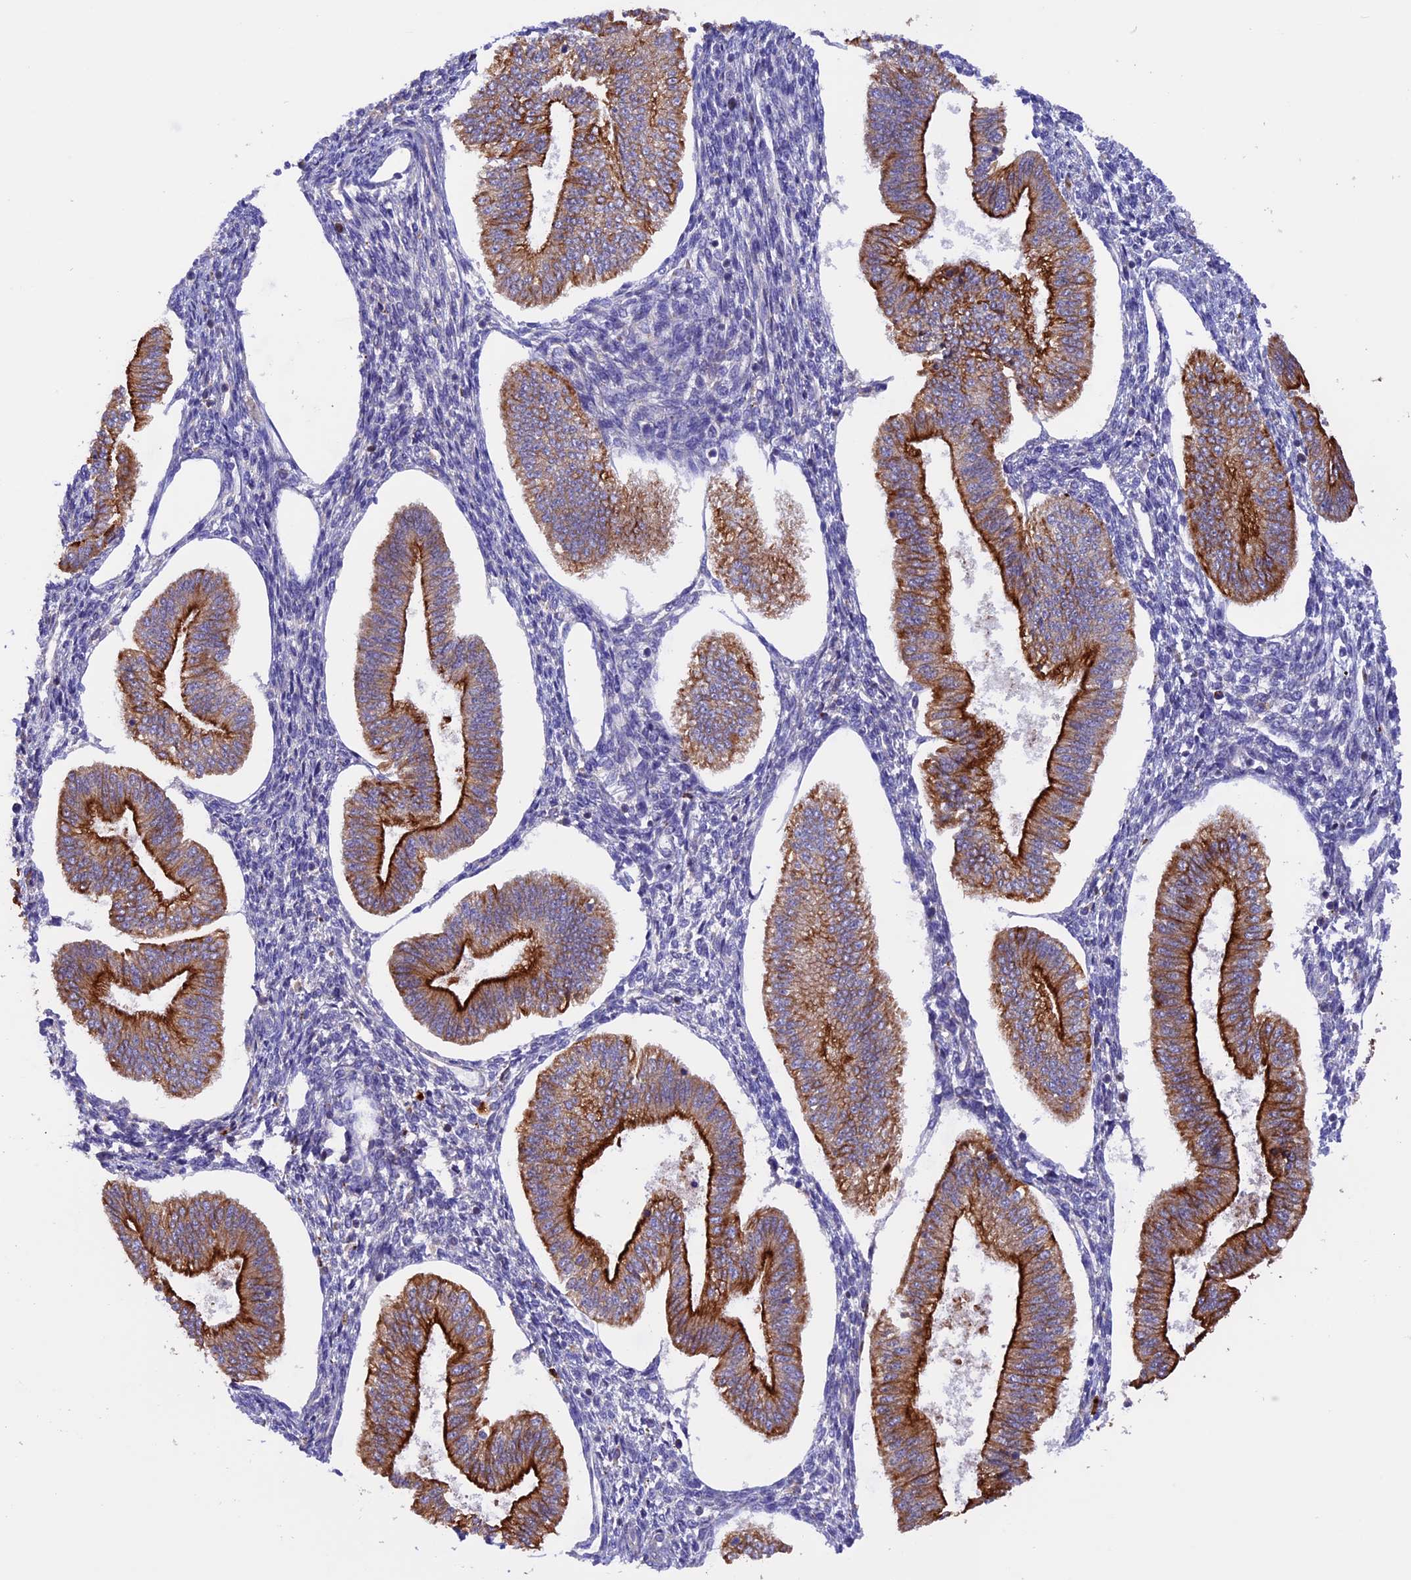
{"staining": {"intensity": "negative", "quantity": "none", "location": "none"}, "tissue": "endometrium", "cell_type": "Cells in endometrial stroma", "image_type": "normal", "snomed": [{"axis": "morphology", "description": "Normal tissue, NOS"}, {"axis": "topography", "description": "Endometrium"}], "caption": "This histopathology image is of benign endometrium stained with immunohistochemistry (IHC) to label a protein in brown with the nuclei are counter-stained blue. There is no staining in cells in endometrial stroma. The staining was performed using DAB (3,3'-diaminobenzidine) to visualize the protein expression in brown, while the nuclei were stained in blue with hematoxylin (Magnification: 20x).", "gene": "PTPN9", "patient": {"sex": "female", "age": 34}}